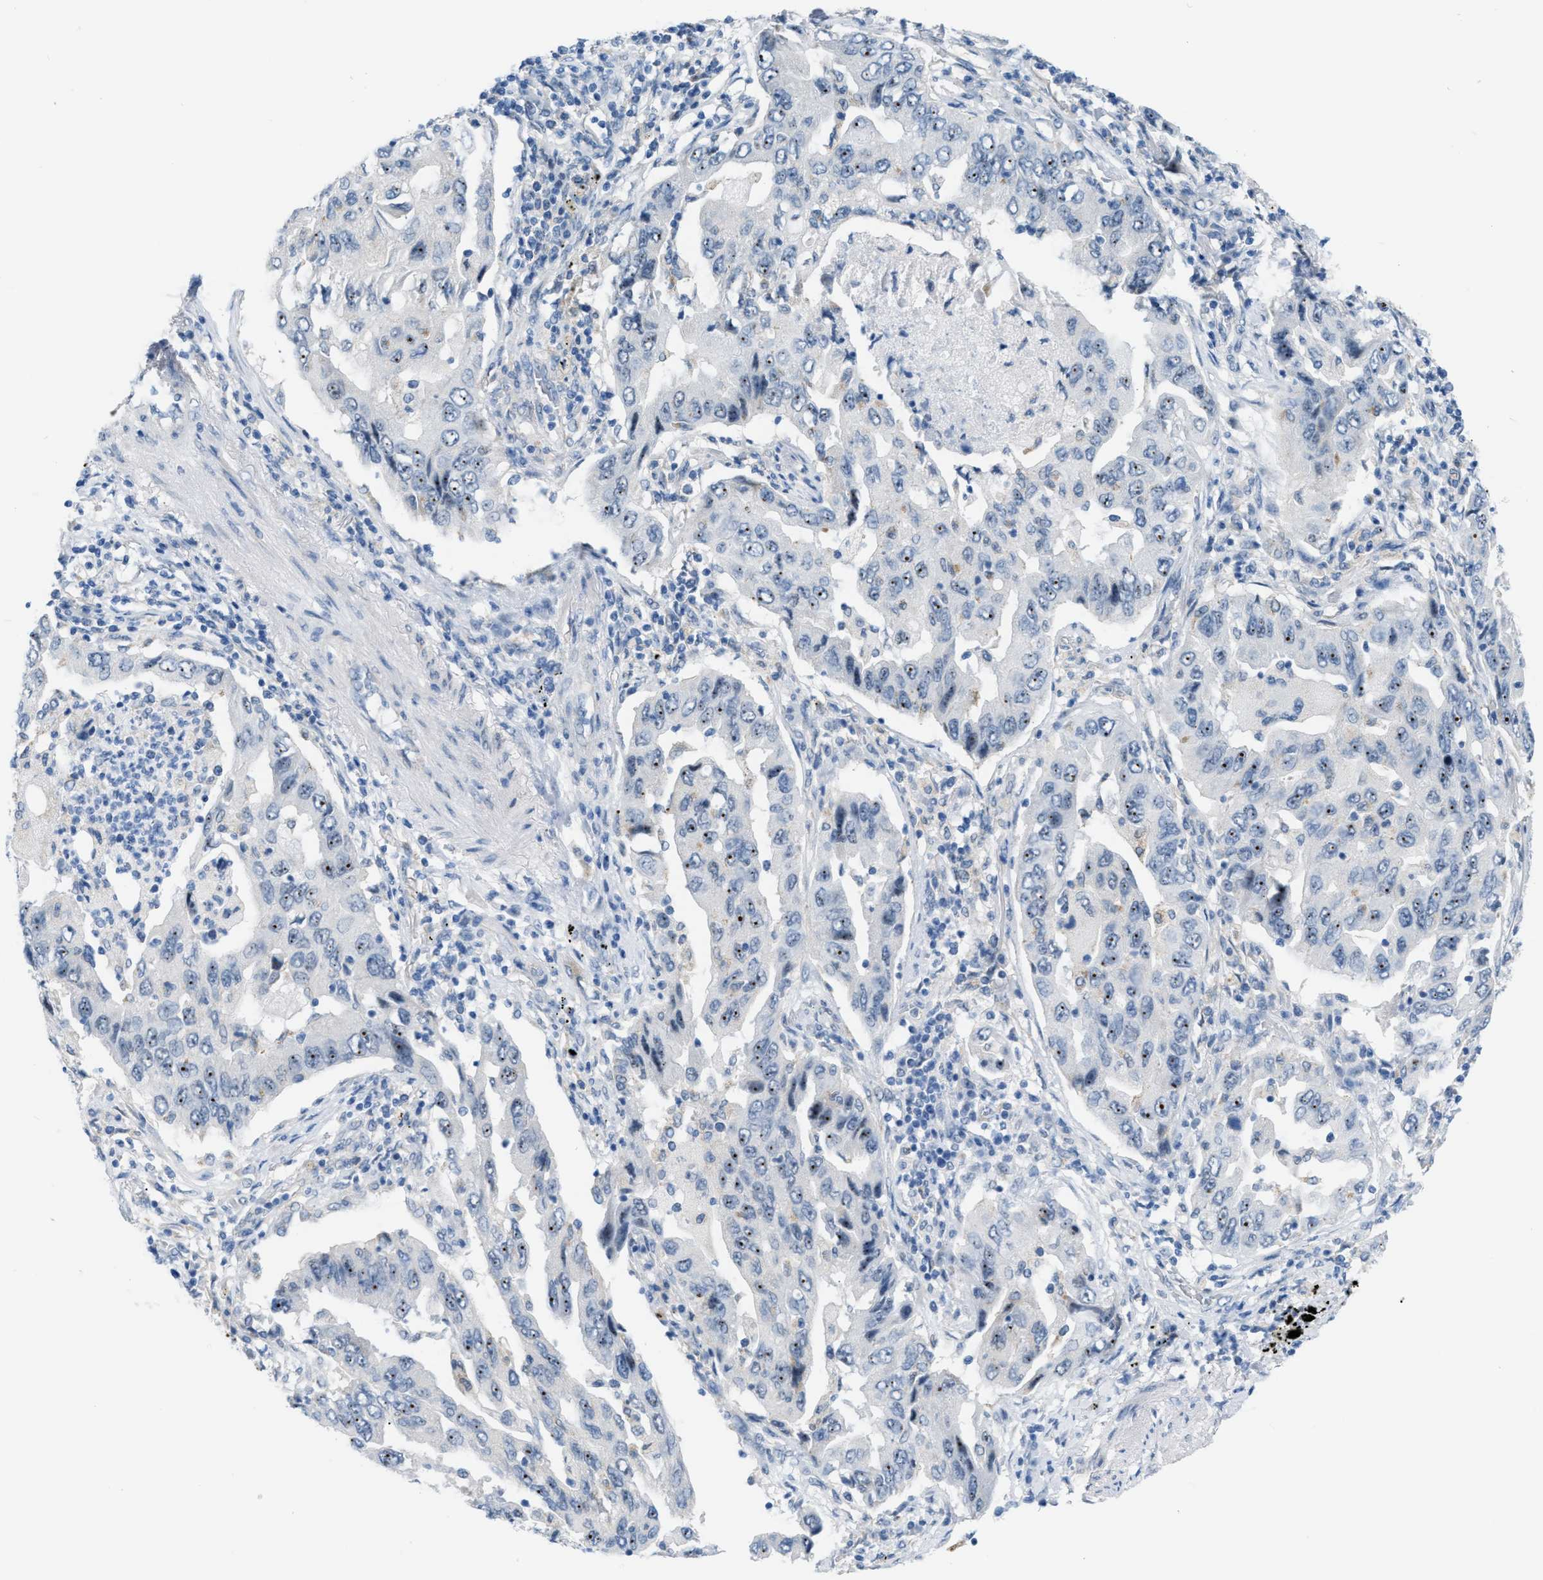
{"staining": {"intensity": "moderate", "quantity": "25%-75%", "location": "nuclear"}, "tissue": "lung cancer", "cell_type": "Tumor cells", "image_type": "cancer", "snomed": [{"axis": "morphology", "description": "Adenocarcinoma, NOS"}, {"axis": "topography", "description": "Lung"}], "caption": "Moderate nuclear expression for a protein is present in approximately 25%-75% of tumor cells of adenocarcinoma (lung) using immunohistochemistry (IHC).", "gene": "PHRF1", "patient": {"sex": "female", "age": 65}}